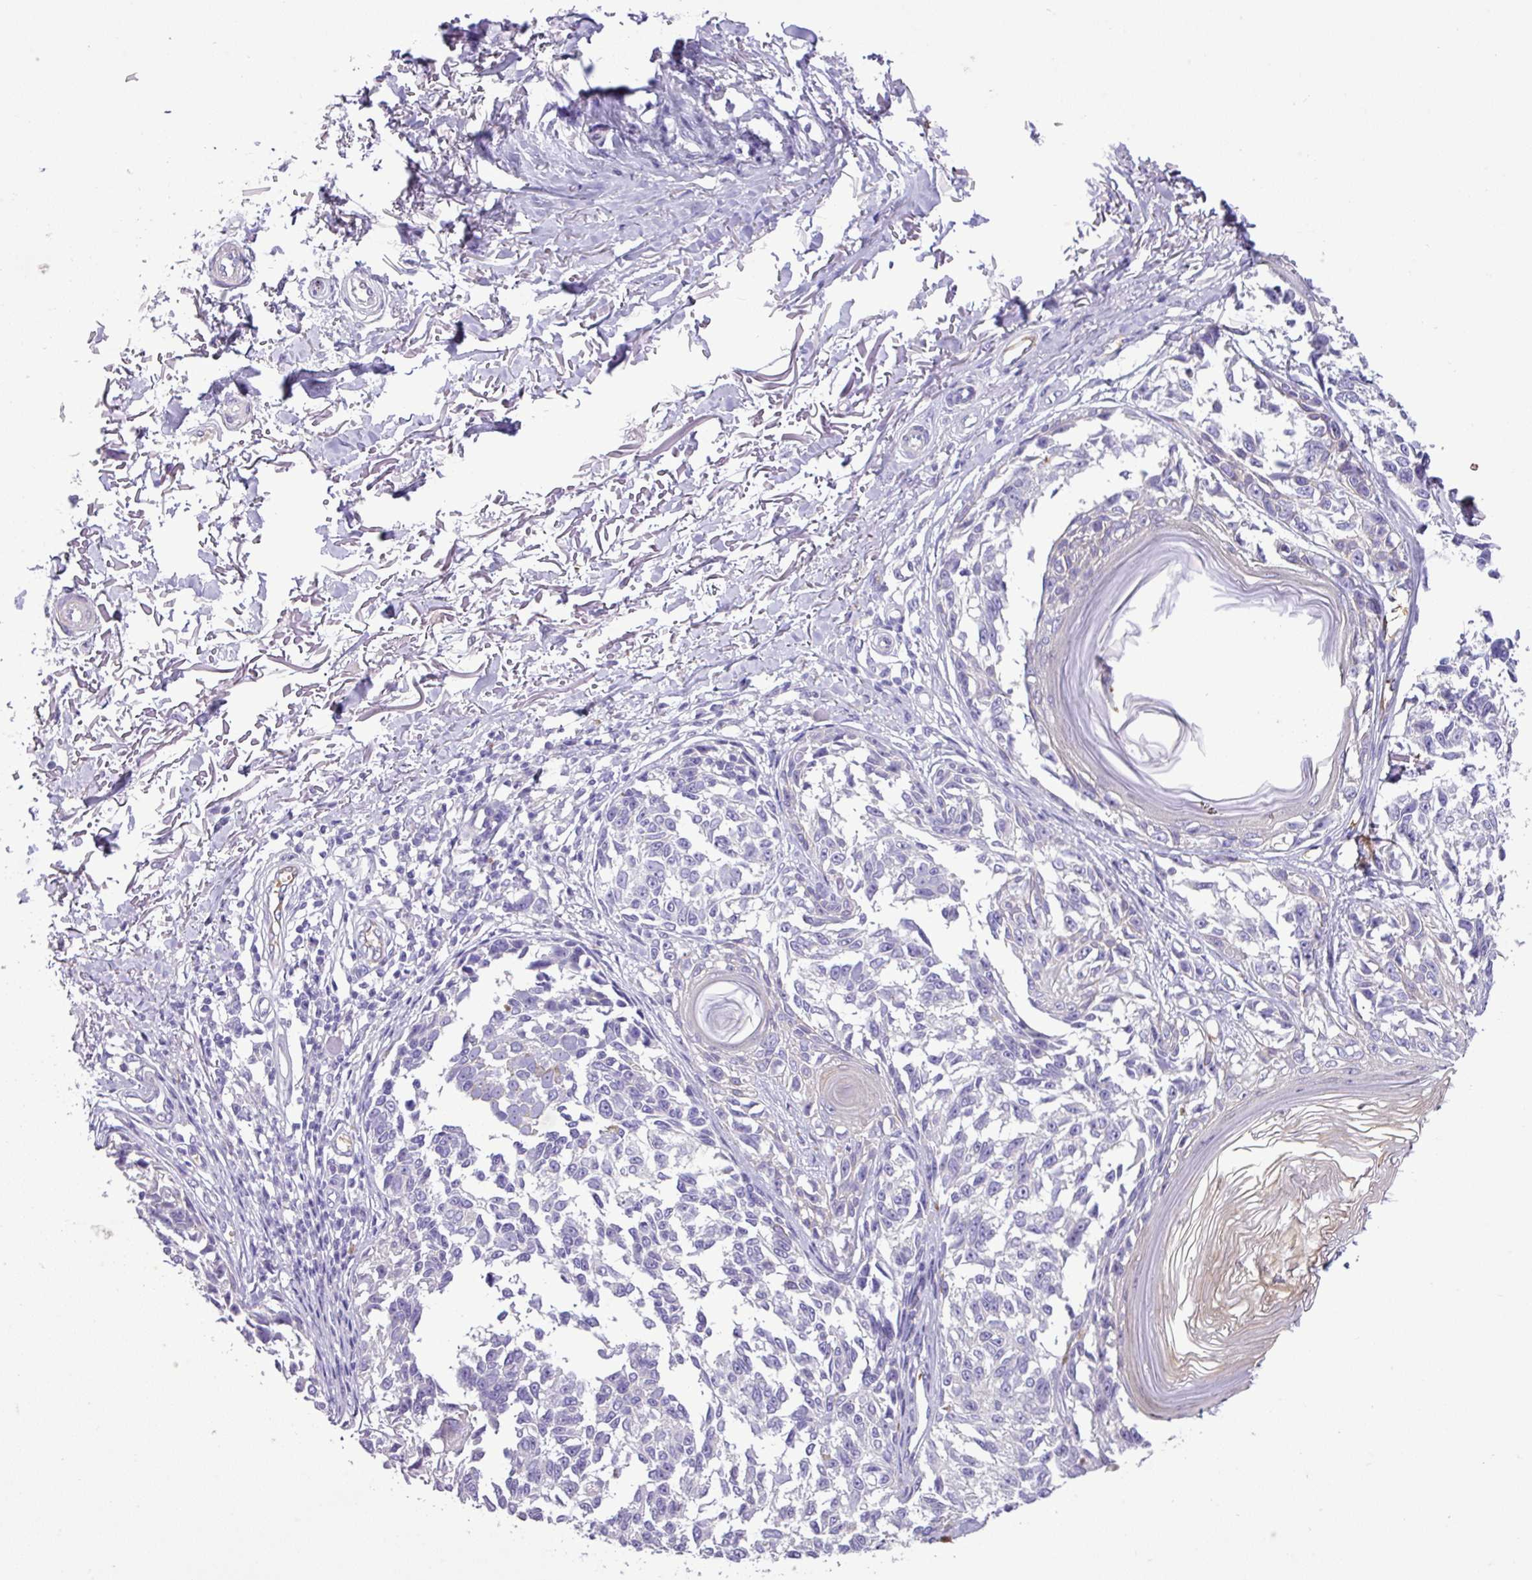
{"staining": {"intensity": "negative", "quantity": "none", "location": "none"}, "tissue": "melanoma", "cell_type": "Tumor cells", "image_type": "cancer", "snomed": [{"axis": "morphology", "description": "Malignant melanoma, NOS"}, {"axis": "topography", "description": "Skin"}], "caption": "High magnification brightfield microscopy of malignant melanoma stained with DAB (3,3'-diaminobenzidine) (brown) and counterstained with hematoxylin (blue): tumor cells show no significant positivity.", "gene": "MGAT4B", "patient": {"sex": "male", "age": 73}}